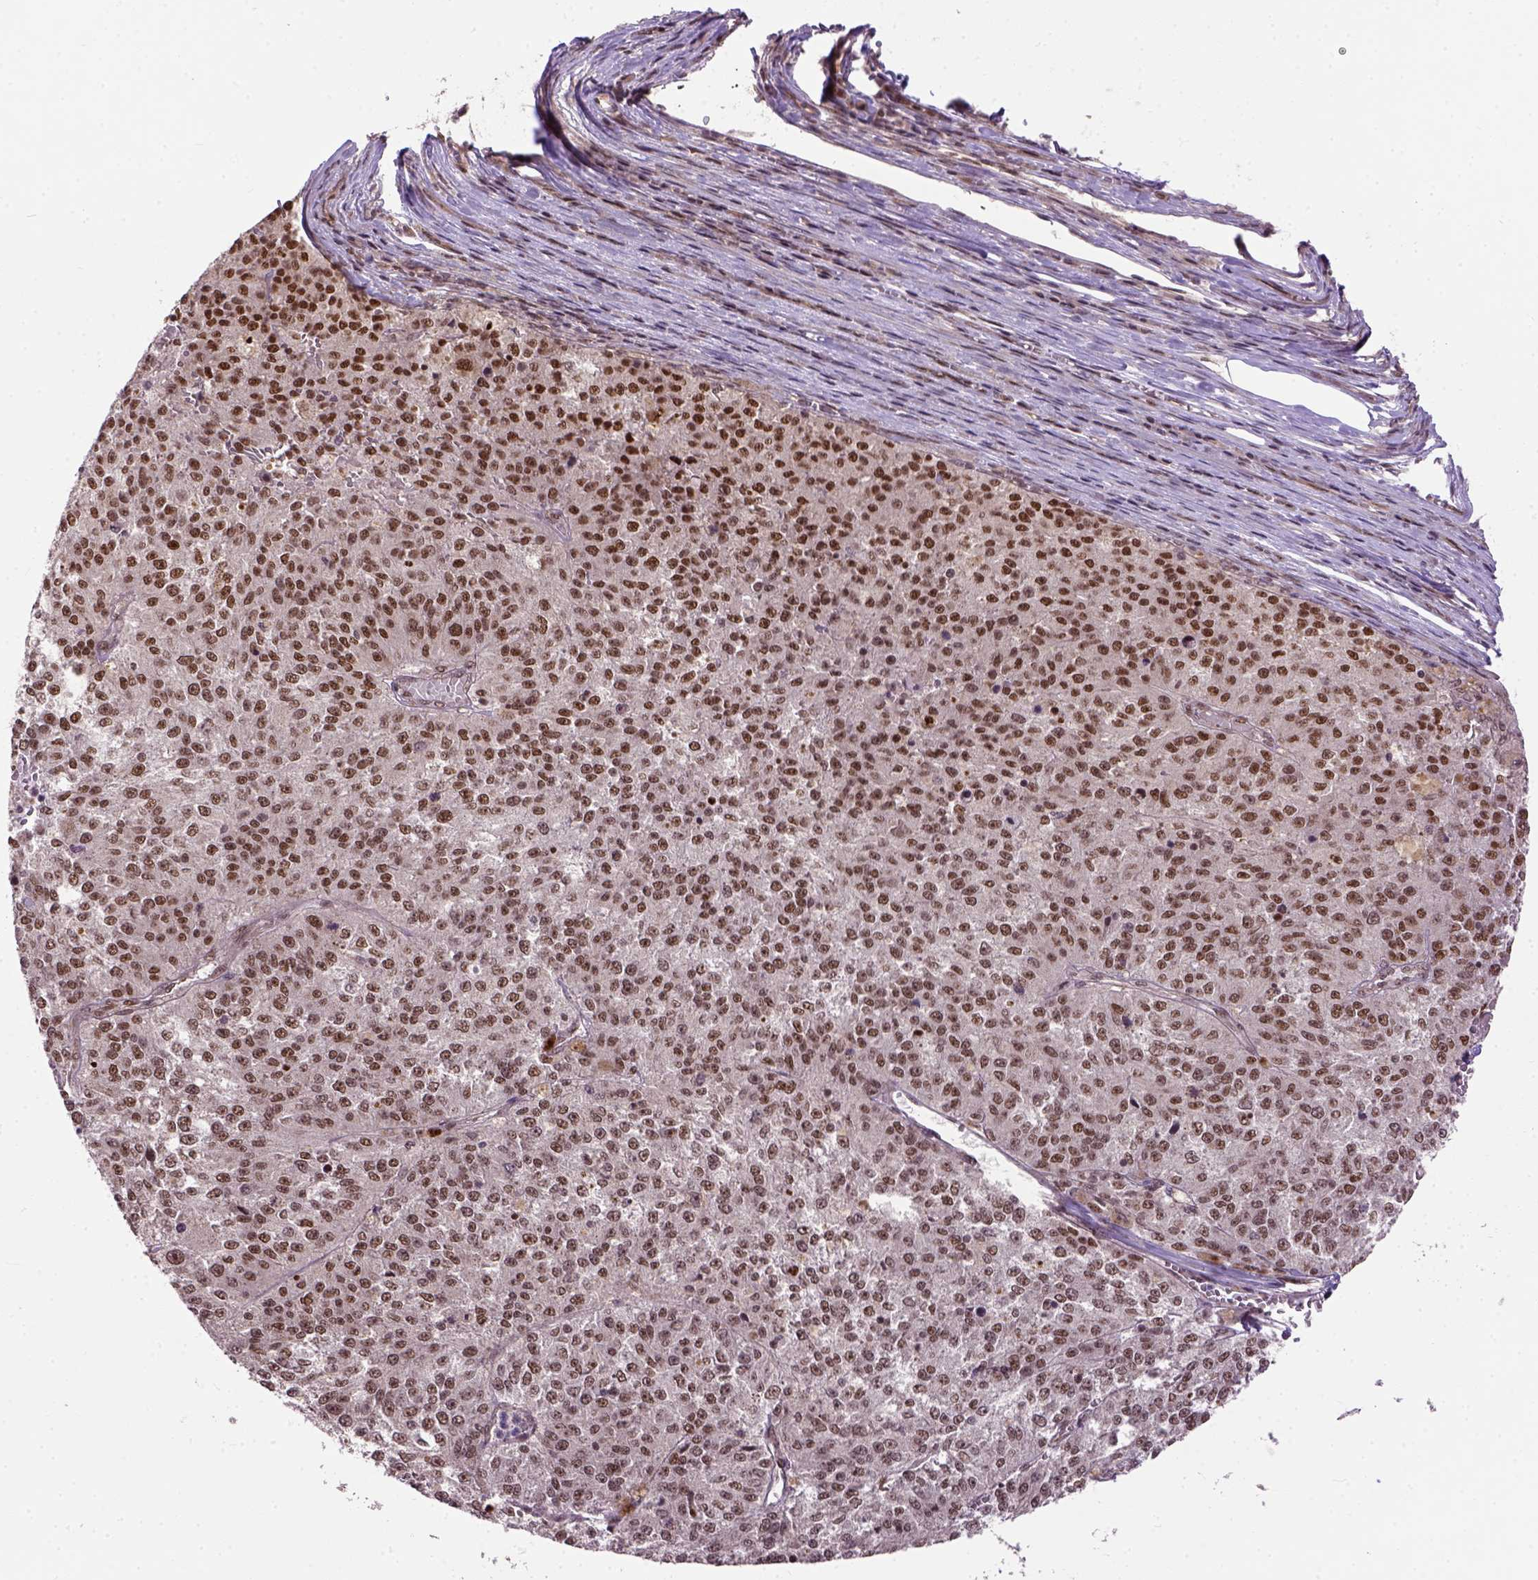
{"staining": {"intensity": "moderate", "quantity": ">75%", "location": "nuclear"}, "tissue": "melanoma", "cell_type": "Tumor cells", "image_type": "cancer", "snomed": [{"axis": "morphology", "description": "Malignant melanoma, Metastatic site"}, {"axis": "topography", "description": "Lymph node"}], "caption": "Melanoma stained with DAB (3,3'-diaminobenzidine) IHC exhibits medium levels of moderate nuclear expression in about >75% of tumor cells.", "gene": "ZNF630", "patient": {"sex": "female", "age": 64}}